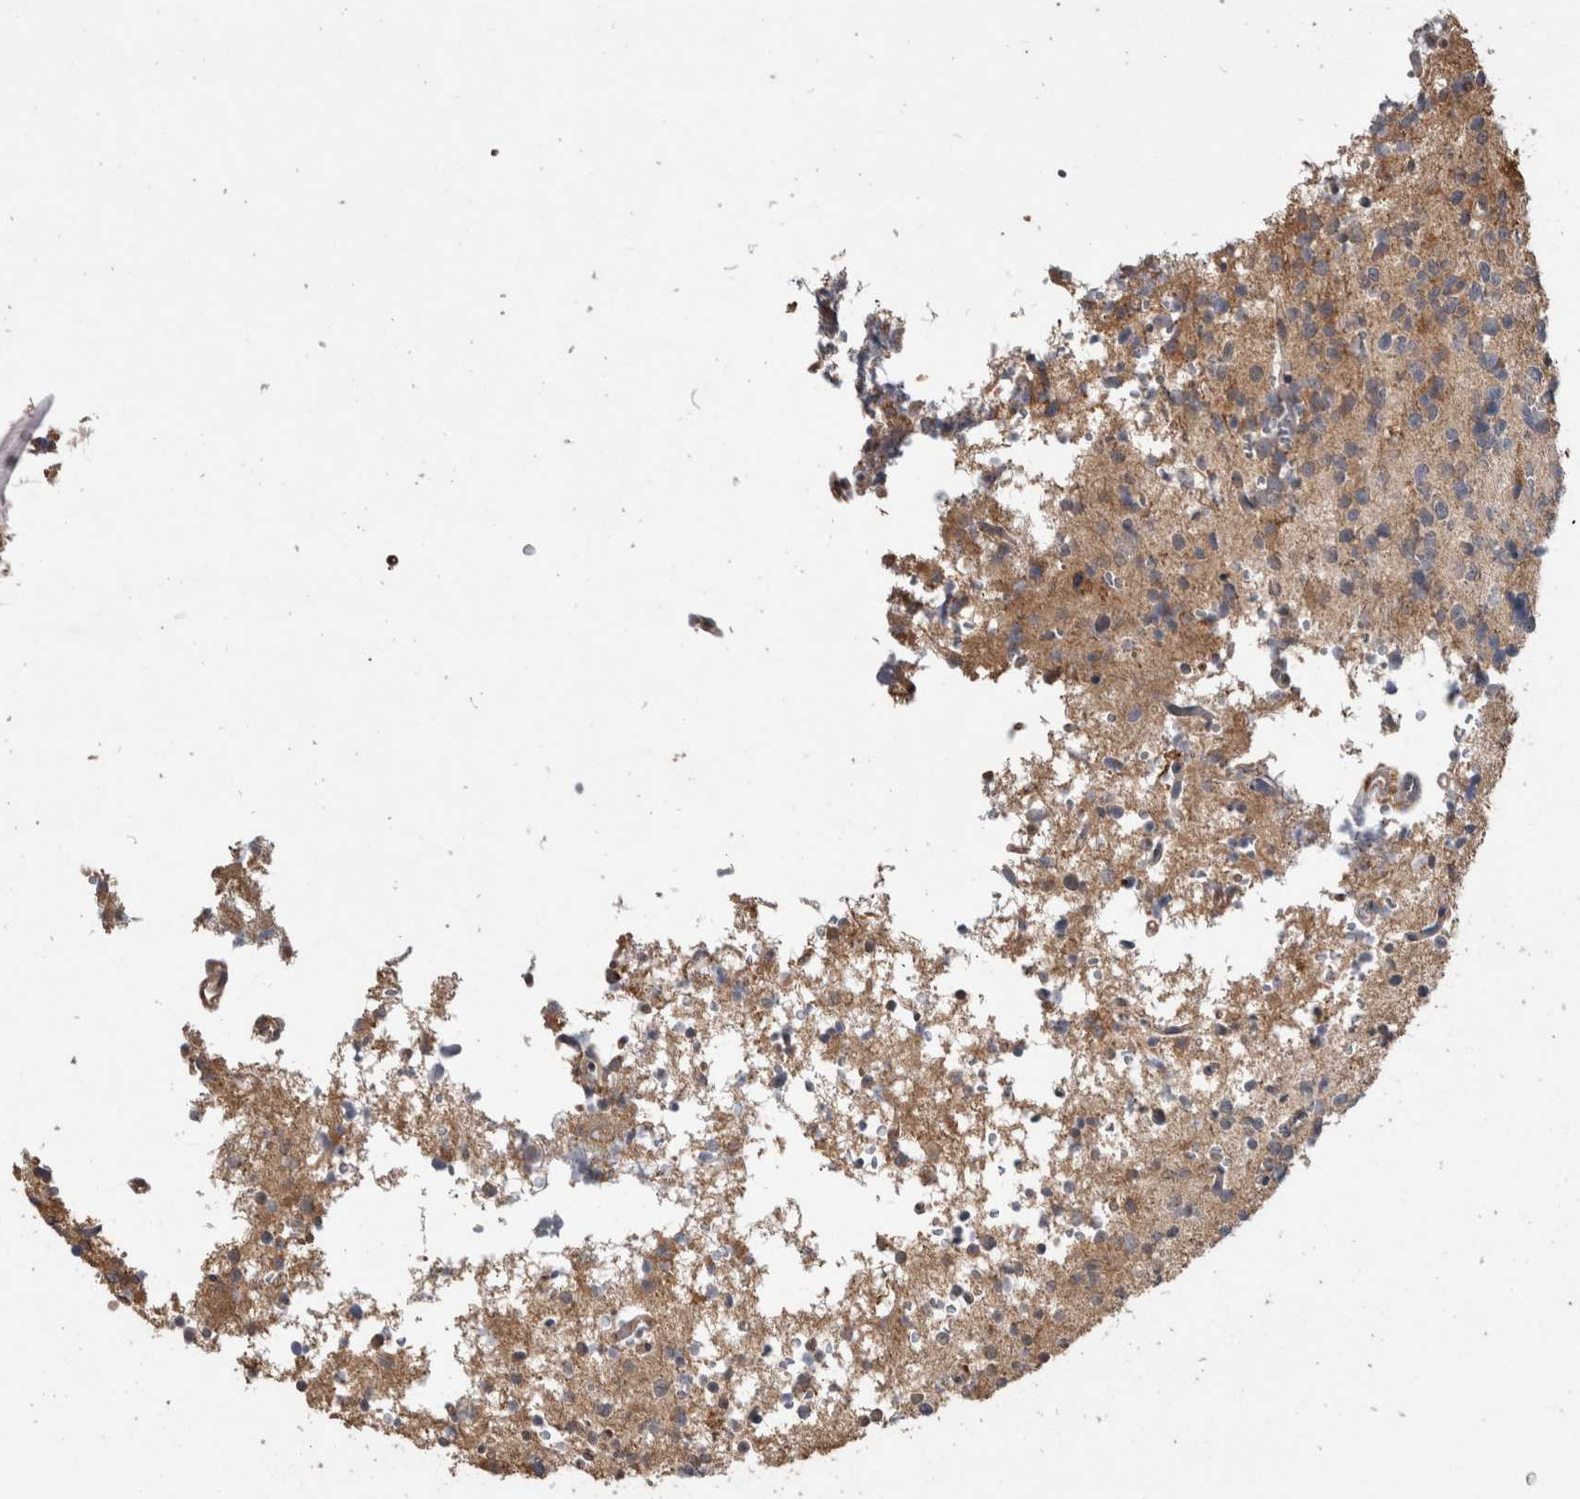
{"staining": {"intensity": "weak", "quantity": "25%-75%", "location": "cytoplasmic/membranous"}, "tissue": "glioma", "cell_type": "Tumor cells", "image_type": "cancer", "snomed": [{"axis": "morphology", "description": "Glioma, malignant, High grade"}, {"axis": "topography", "description": "Brain"}], "caption": "An image showing weak cytoplasmic/membranous expression in approximately 25%-75% of tumor cells in glioma, as visualized by brown immunohistochemical staining.", "gene": "TRIM5", "patient": {"sex": "female", "age": 62}}